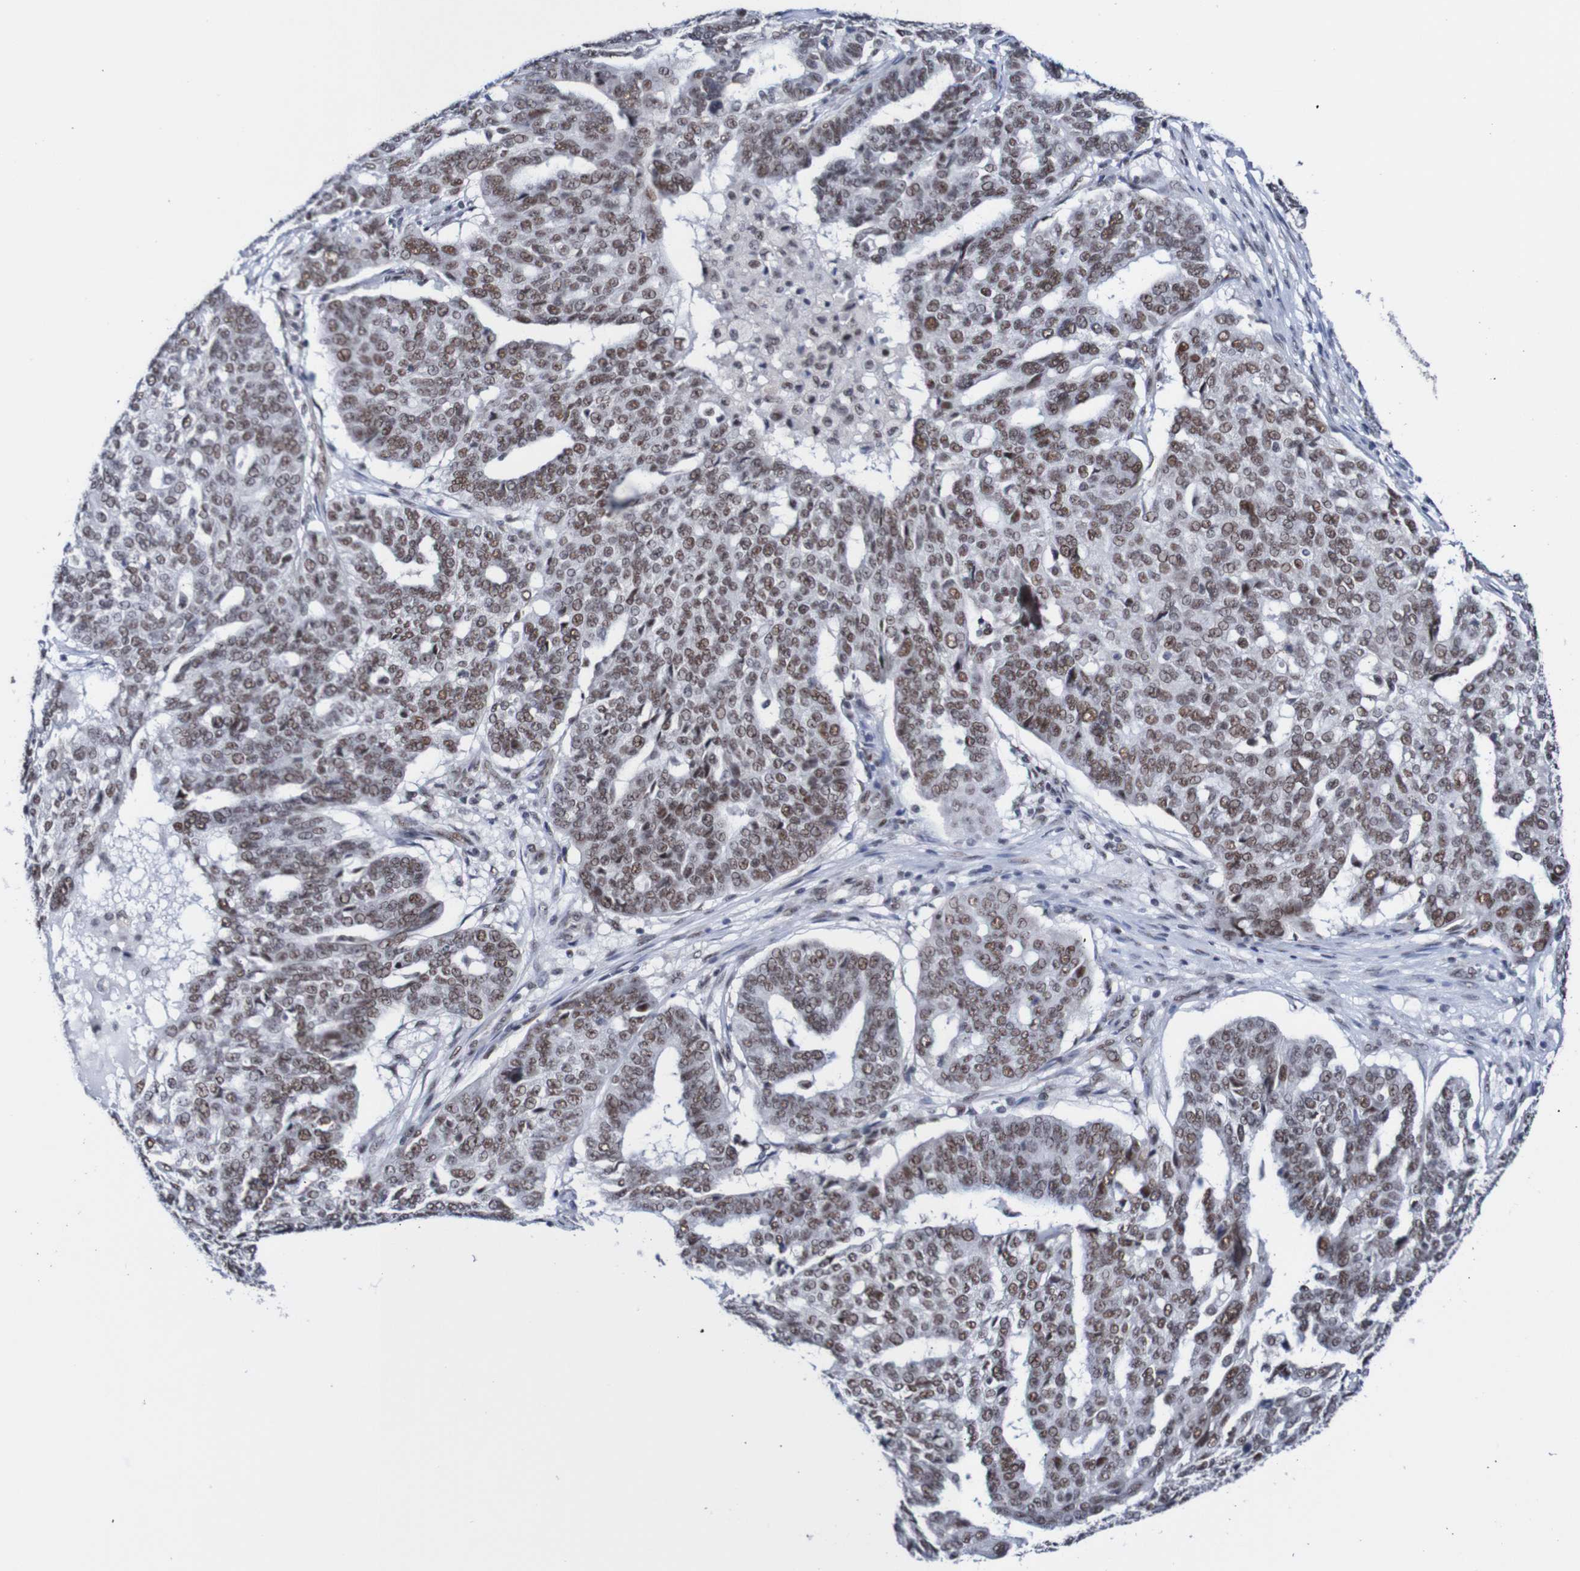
{"staining": {"intensity": "strong", "quantity": "25%-75%", "location": "nuclear"}, "tissue": "ovarian cancer", "cell_type": "Tumor cells", "image_type": "cancer", "snomed": [{"axis": "morphology", "description": "Cystadenocarcinoma, serous, NOS"}, {"axis": "topography", "description": "Ovary"}], "caption": "Protein analysis of ovarian cancer tissue shows strong nuclear staining in approximately 25%-75% of tumor cells.", "gene": "CDC5L", "patient": {"sex": "female", "age": 59}}